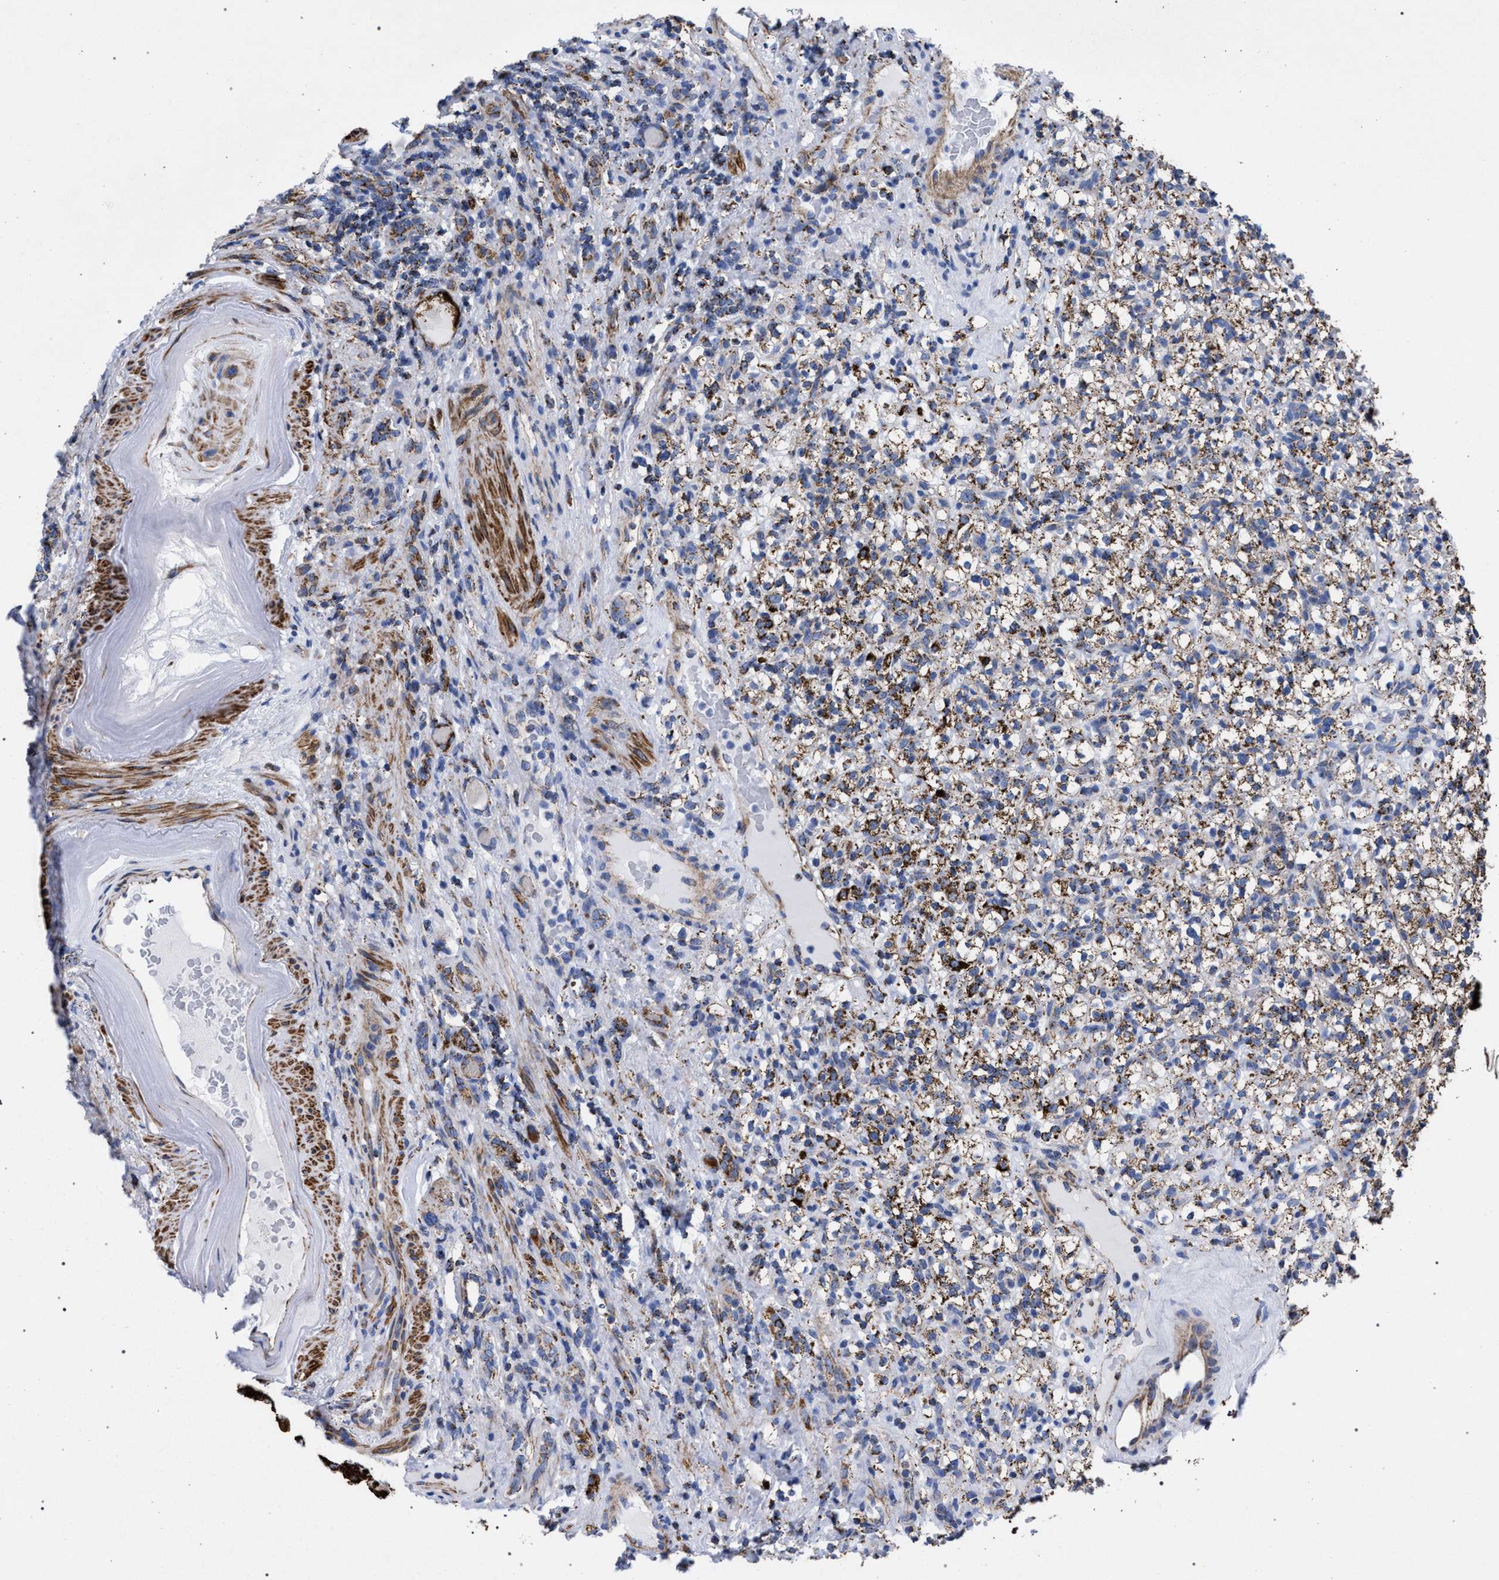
{"staining": {"intensity": "moderate", "quantity": ">75%", "location": "cytoplasmic/membranous"}, "tissue": "renal cancer", "cell_type": "Tumor cells", "image_type": "cancer", "snomed": [{"axis": "morphology", "description": "Normal tissue, NOS"}, {"axis": "morphology", "description": "Adenocarcinoma, NOS"}, {"axis": "topography", "description": "Kidney"}], "caption": "This photomicrograph exhibits immunohistochemistry staining of renal cancer (adenocarcinoma), with medium moderate cytoplasmic/membranous positivity in approximately >75% of tumor cells.", "gene": "ACADS", "patient": {"sex": "female", "age": 72}}